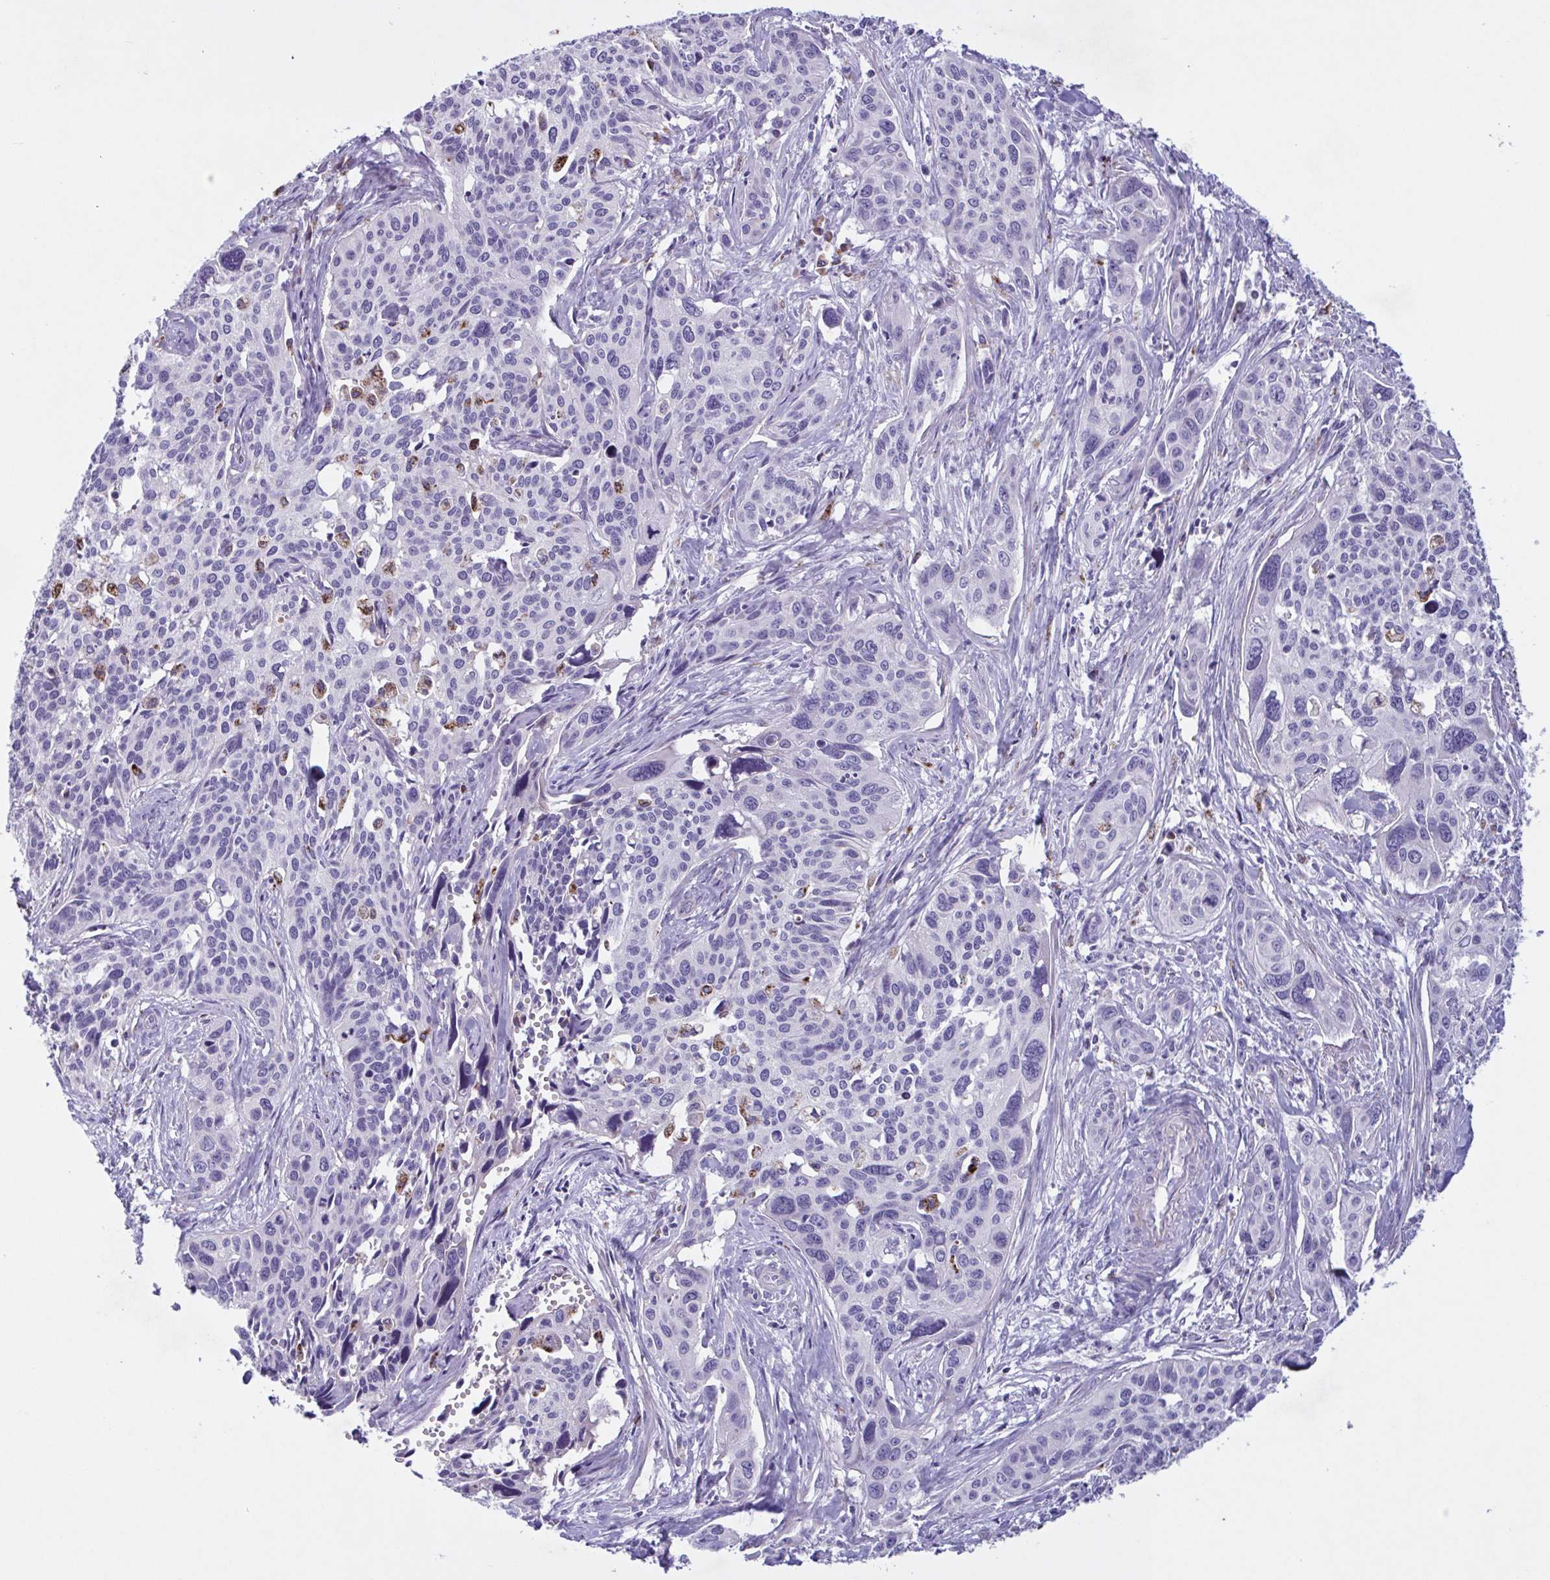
{"staining": {"intensity": "negative", "quantity": "none", "location": "none"}, "tissue": "cervical cancer", "cell_type": "Tumor cells", "image_type": "cancer", "snomed": [{"axis": "morphology", "description": "Squamous cell carcinoma, NOS"}, {"axis": "topography", "description": "Cervix"}], "caption": "Tumor cells are negative for brown protein staining in squamous cell carcinoma (cervical). The staining was performed using DAB to visualize the protein expression in brown, while the nuclei were stained in blue with hematoxylin (Magnification: 20x).", "gene": "F13B", "patient": {"sex": "female", "age": 31}}